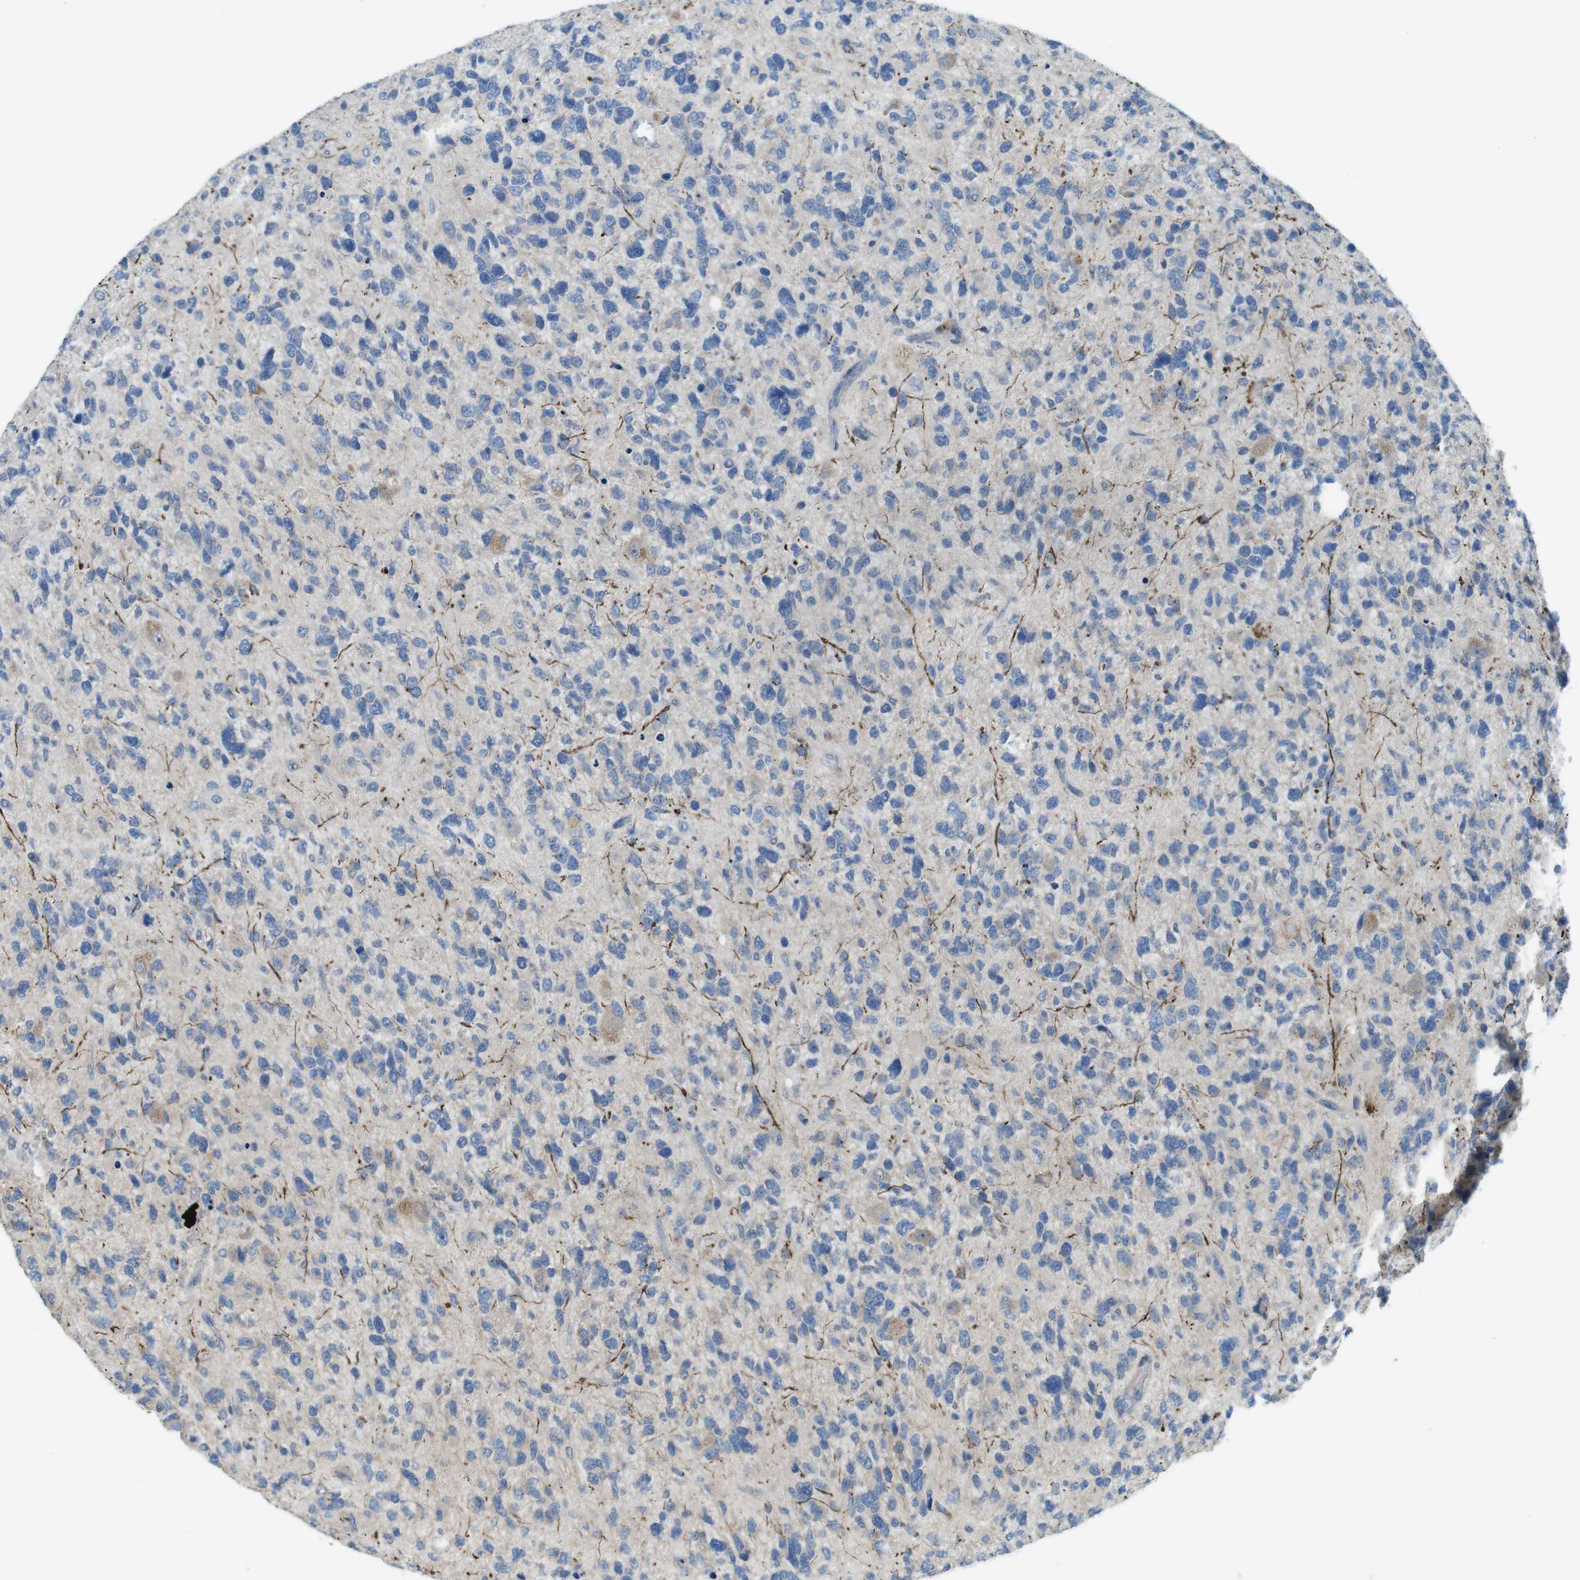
{"staining": {"intensity": "negative", "quantity": "none", "location": "none"}, "tissue": "glioma", "cell_type": "Tumor cells", "image_type": "cancer", "snomed": [{"axis": "morphology", "description": "Glioma, malignant, High grade"}, {"axis": "topography", "description": "Brain"}], "caption": "A histopathology image of human glioma is negative for staining in tumor cells.", "gene": "TYW1", "patient": {"sex": "female", "age": 58}}